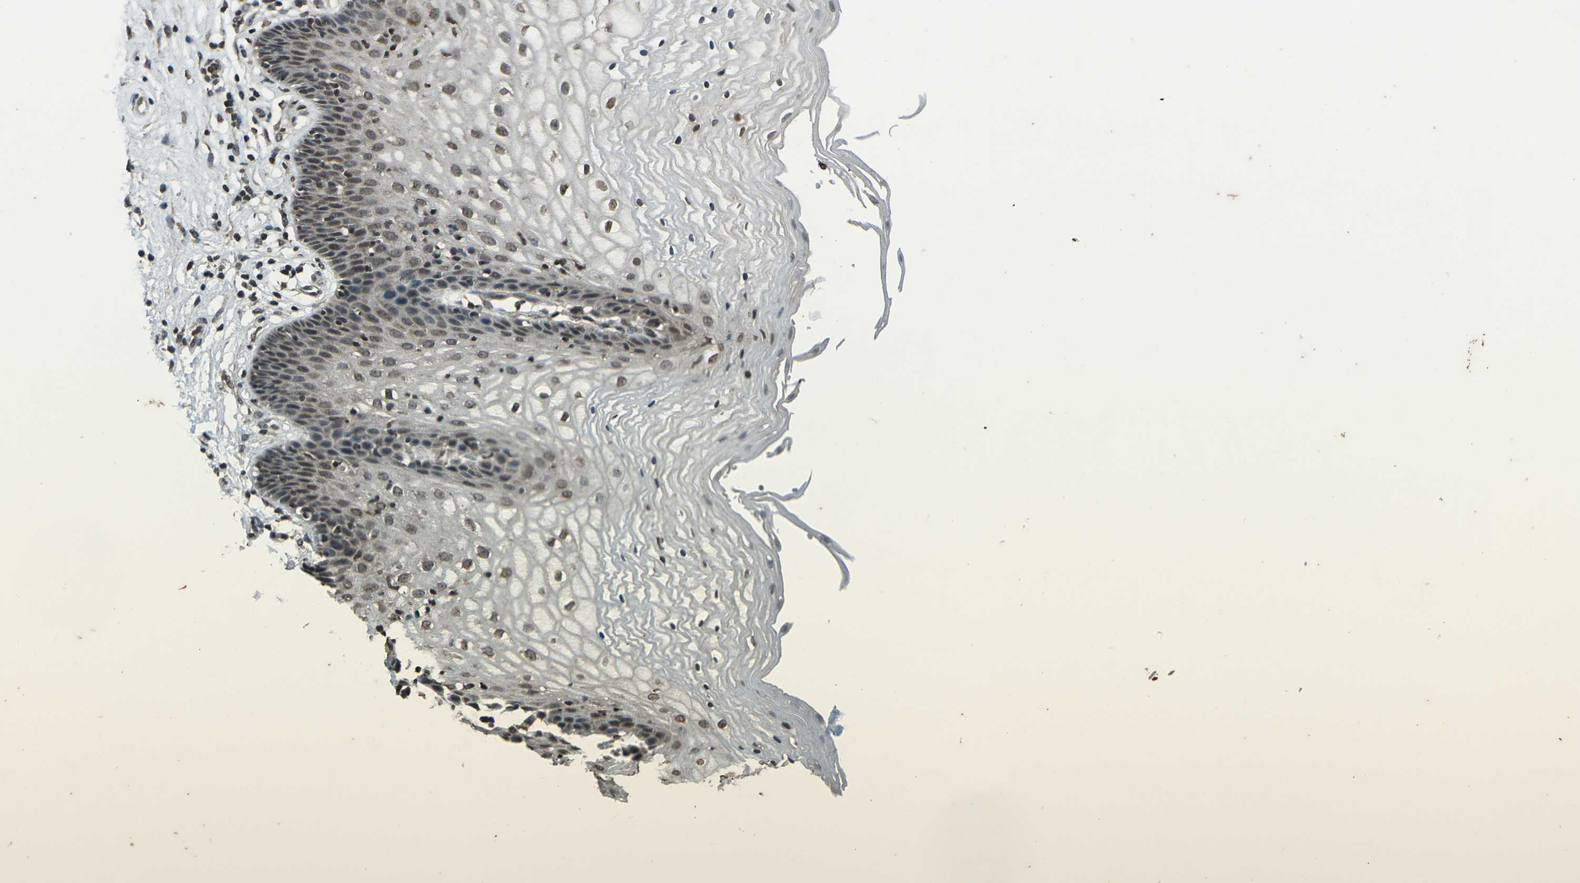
{"staining": {"intensity": "moderate", "quantity": "25%-75%", "location": "nuclear"}, "tissue": "vagina", "cell_type": "Squamous epithelial cells", "image_type": "normal", "snomed": [{"axis": "morphology", "description": "Normal tissue, NOS"}, {"axis": "topography", "description": "Vagina"}], "caption": "Immunohistochemical staining of benign vagina reveals medium levels of moderate nuclear positivity in approximately 25%-75% of squamous epithelial cells.", "gene": "PRPF8", "patient": {"sex": "female", "age": 34}}